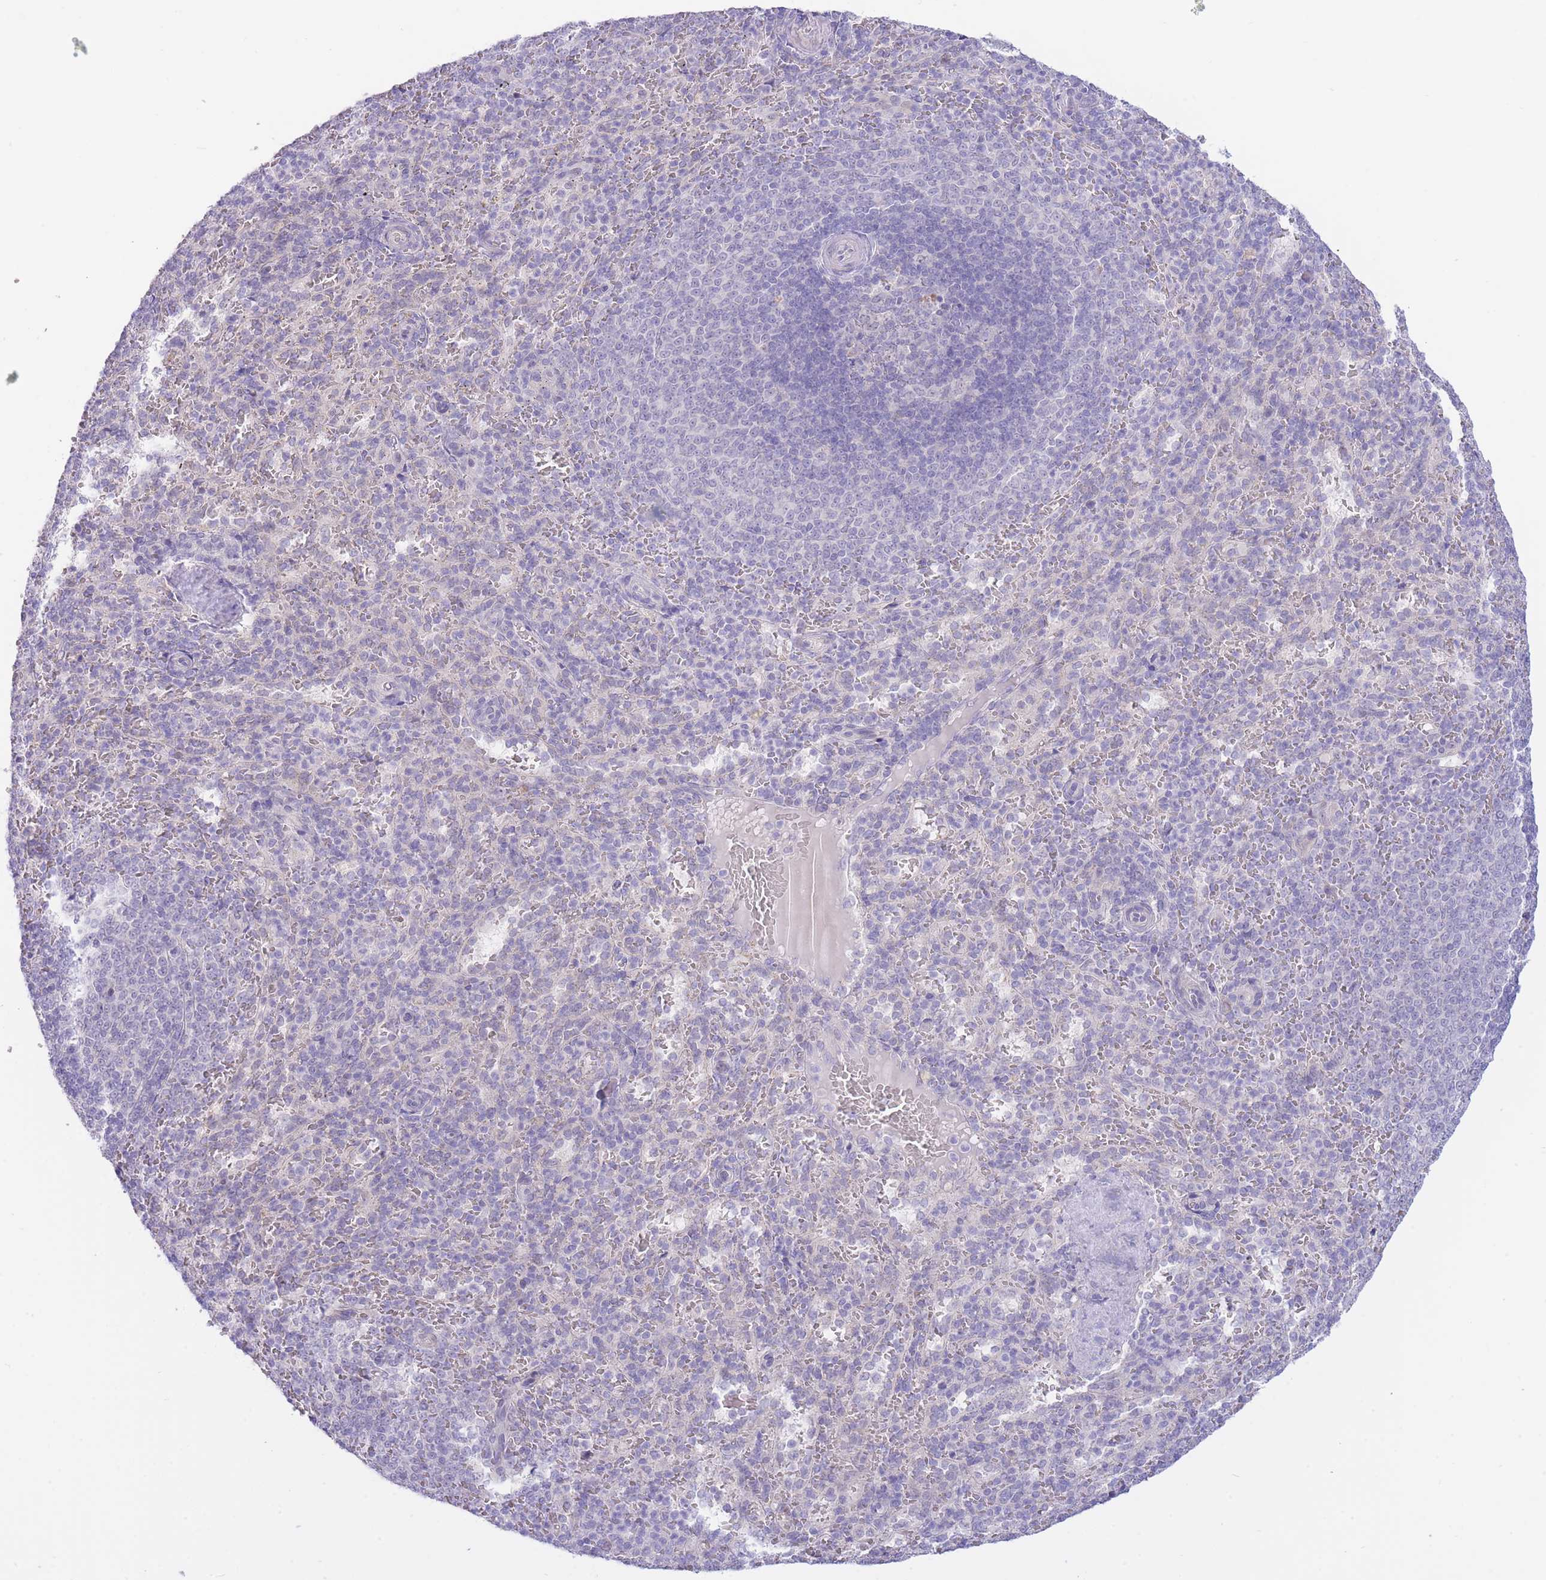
{"staining": {"intensity": "negative", "quantity": "none", "location": "none"}, "tissue": "spleen", "cell_type": "Cells in red pulp", "image_type": "normal", "snomed": [{"axis": "morphology", "description": "Normal tissue, NOS"}, {"axis": "topography", "description": "Spleen"}], "caption": "Spleen stained for a protein using immunohistochemistry exhibits no staining cells in red pulp.", "gene": "FBXO46", "patient": {"sex": "female", "age": 21}}